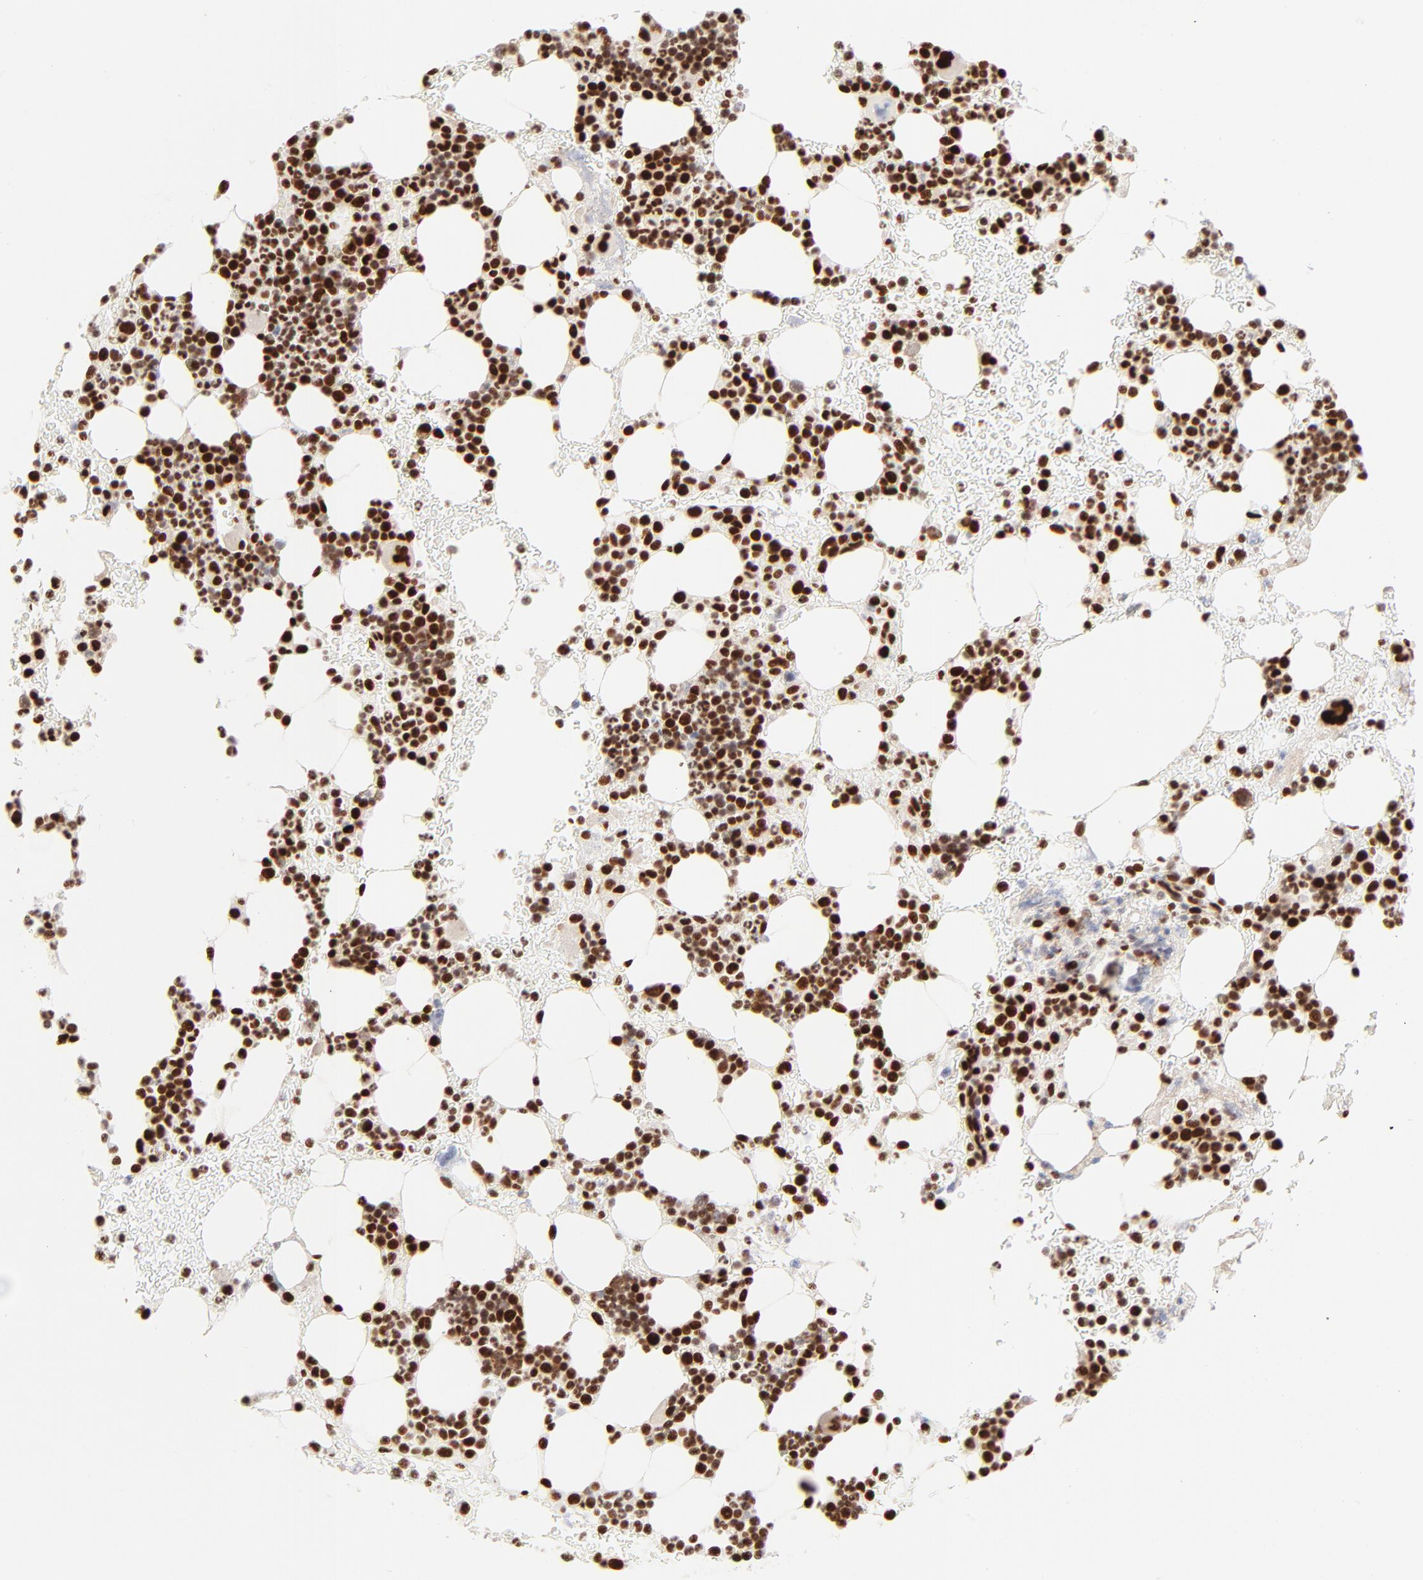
{"staining": {"intensity": "strong", "quantity": ">75%", "location": "nuclear"}, "tissue": "bone marrow", "cell_type": "Hematopoietic cells", "image_type": "normal", "snomed": [{"axis": "morphology", "description": "Normal tissue, NOS"}, {"axis": "topography", "description": "Bone marrow"}], "caption": "Immunohistochemistry (IHC) of unremarkable human bone marrow demonstrates high levels of strong nuclear positivity in about >75% of hematopoietic cells.", "gene": "TARDBP", "patient": {"sex": "male", "age": 17}}